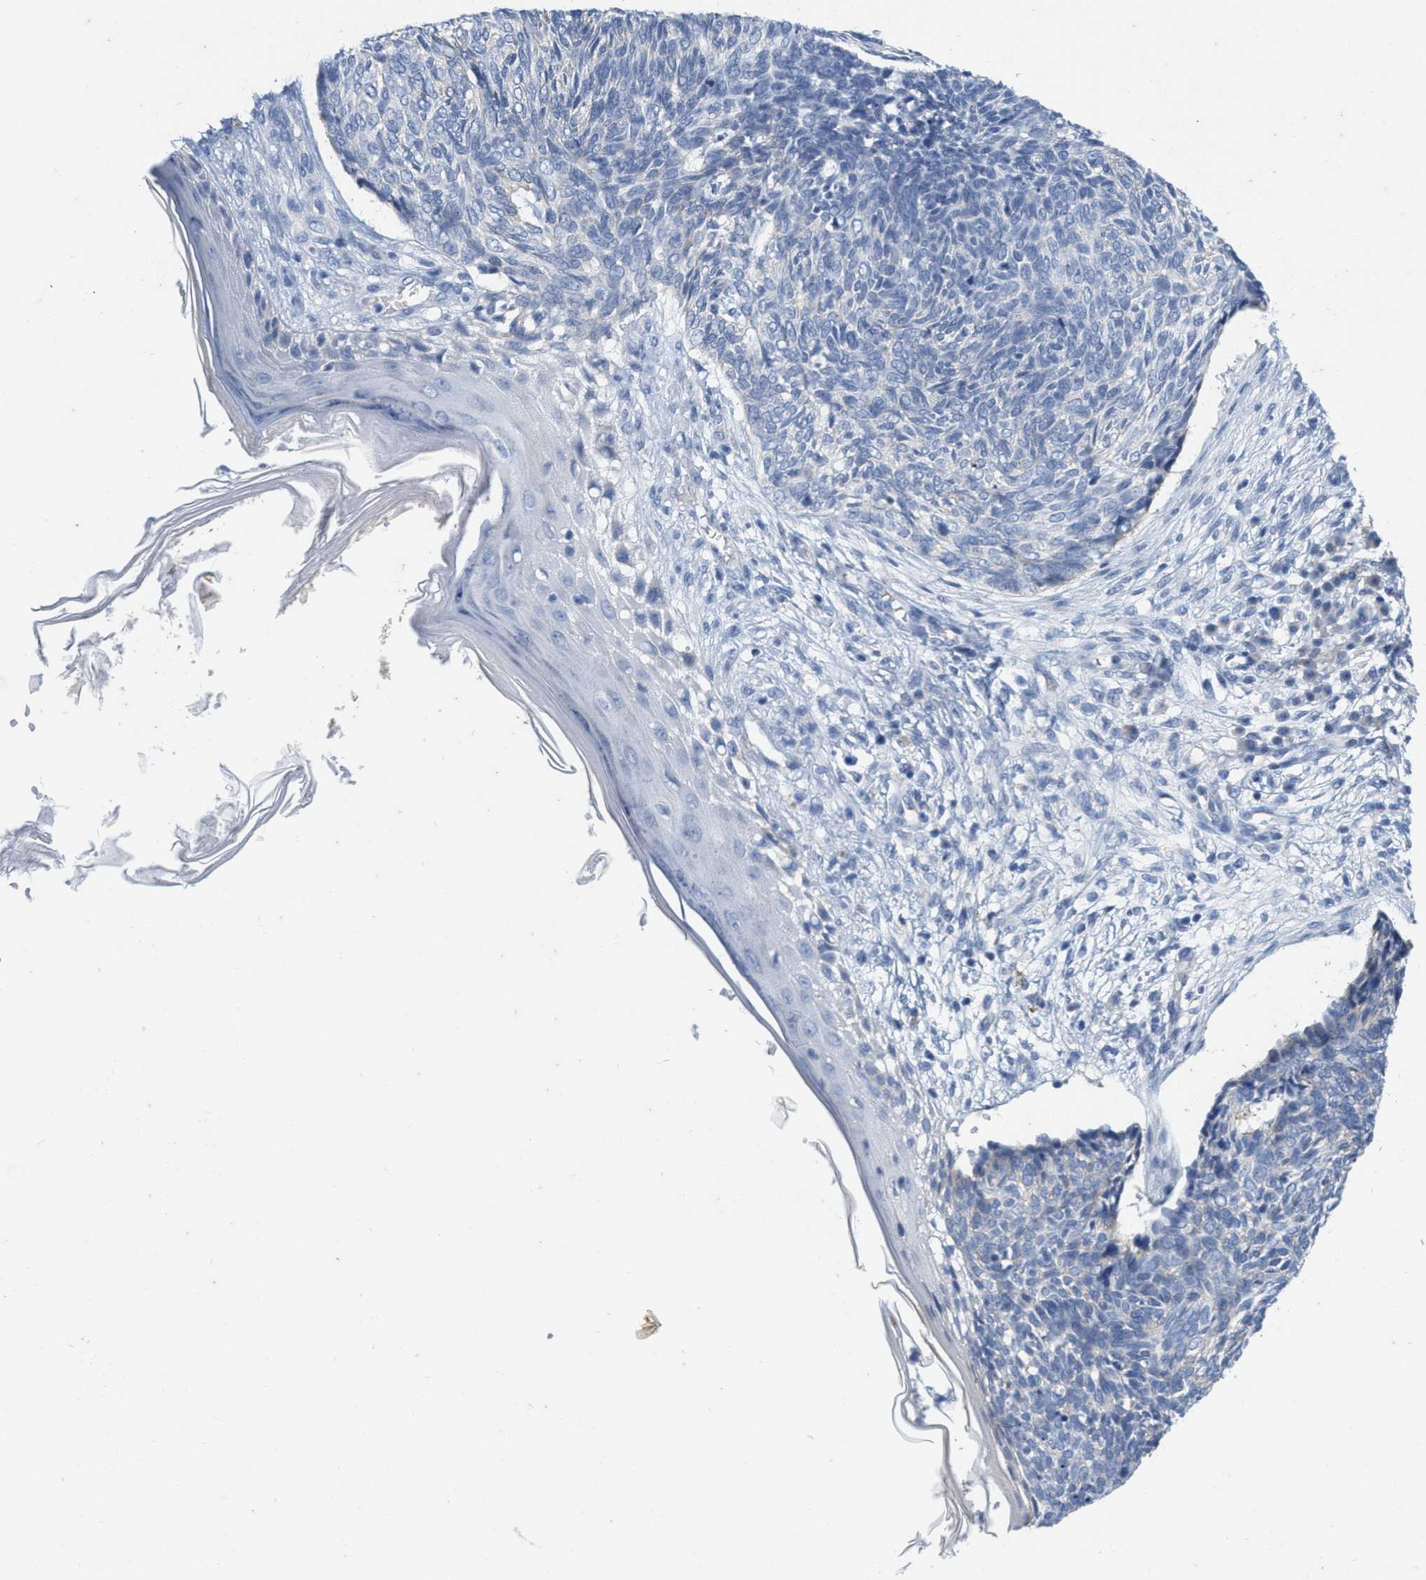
{"staining": {"intensity": "negative", "quantity": "none", "location": "none"}, "tissue": "skin cancer", "cell_type": "Tumor cells", "image_type": "cancer", "snomed": [{"axis": "morphology", "description": "Basal cell carcinoma"}, {"axis": "topography", "description": "Skin"}], "caption": "Micrograph shows no protein positivity in tumor cells of basal cell carcinoma (skin) tissue.", "gene": "ABCB11", "patient": {"sex": "female", "age": 84}}